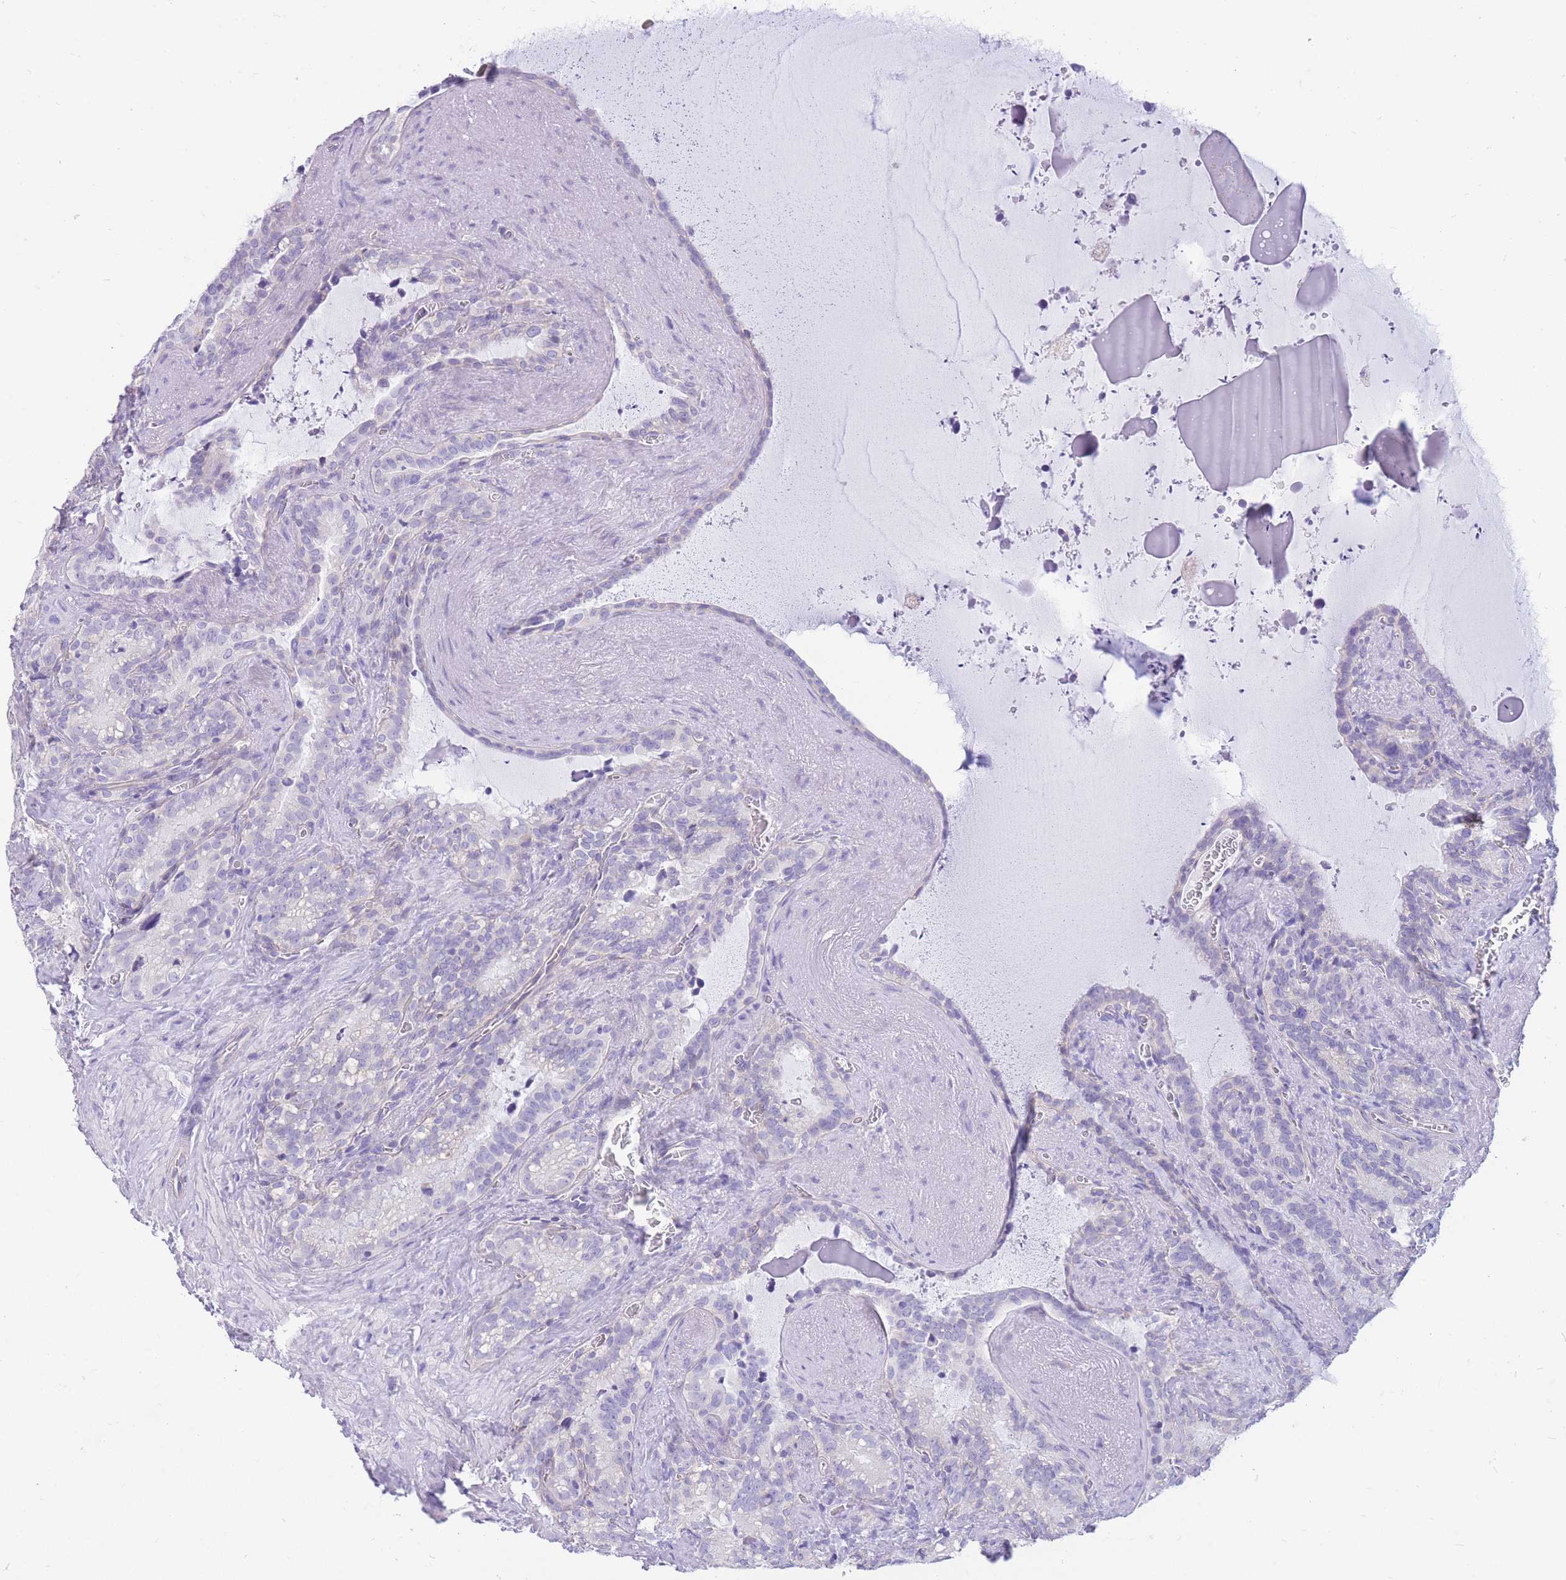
{"staining": {"intensity": "negative", "quantity": "none", "location": "none"}, "tissue": "seminal vesicle", "cell_type": "Glandular cells", "image_type": "normal", "snomed": [{"axis": "morphology", "description": "Normal tissue, NOS"}, {"axis": "topography", "description": "Prostate"}, {"axis": "topography", "description": "Seminal veicle"}], "caption": "Immunohistochemistry (IHC) of unremarkable seminal vesicle displays no staining in glandular cells. (Immunohistochemistry, brightfield microscopy, high magnification).", "gene": "ZNF311", "patient": {"sex": "male", "age": 58}}